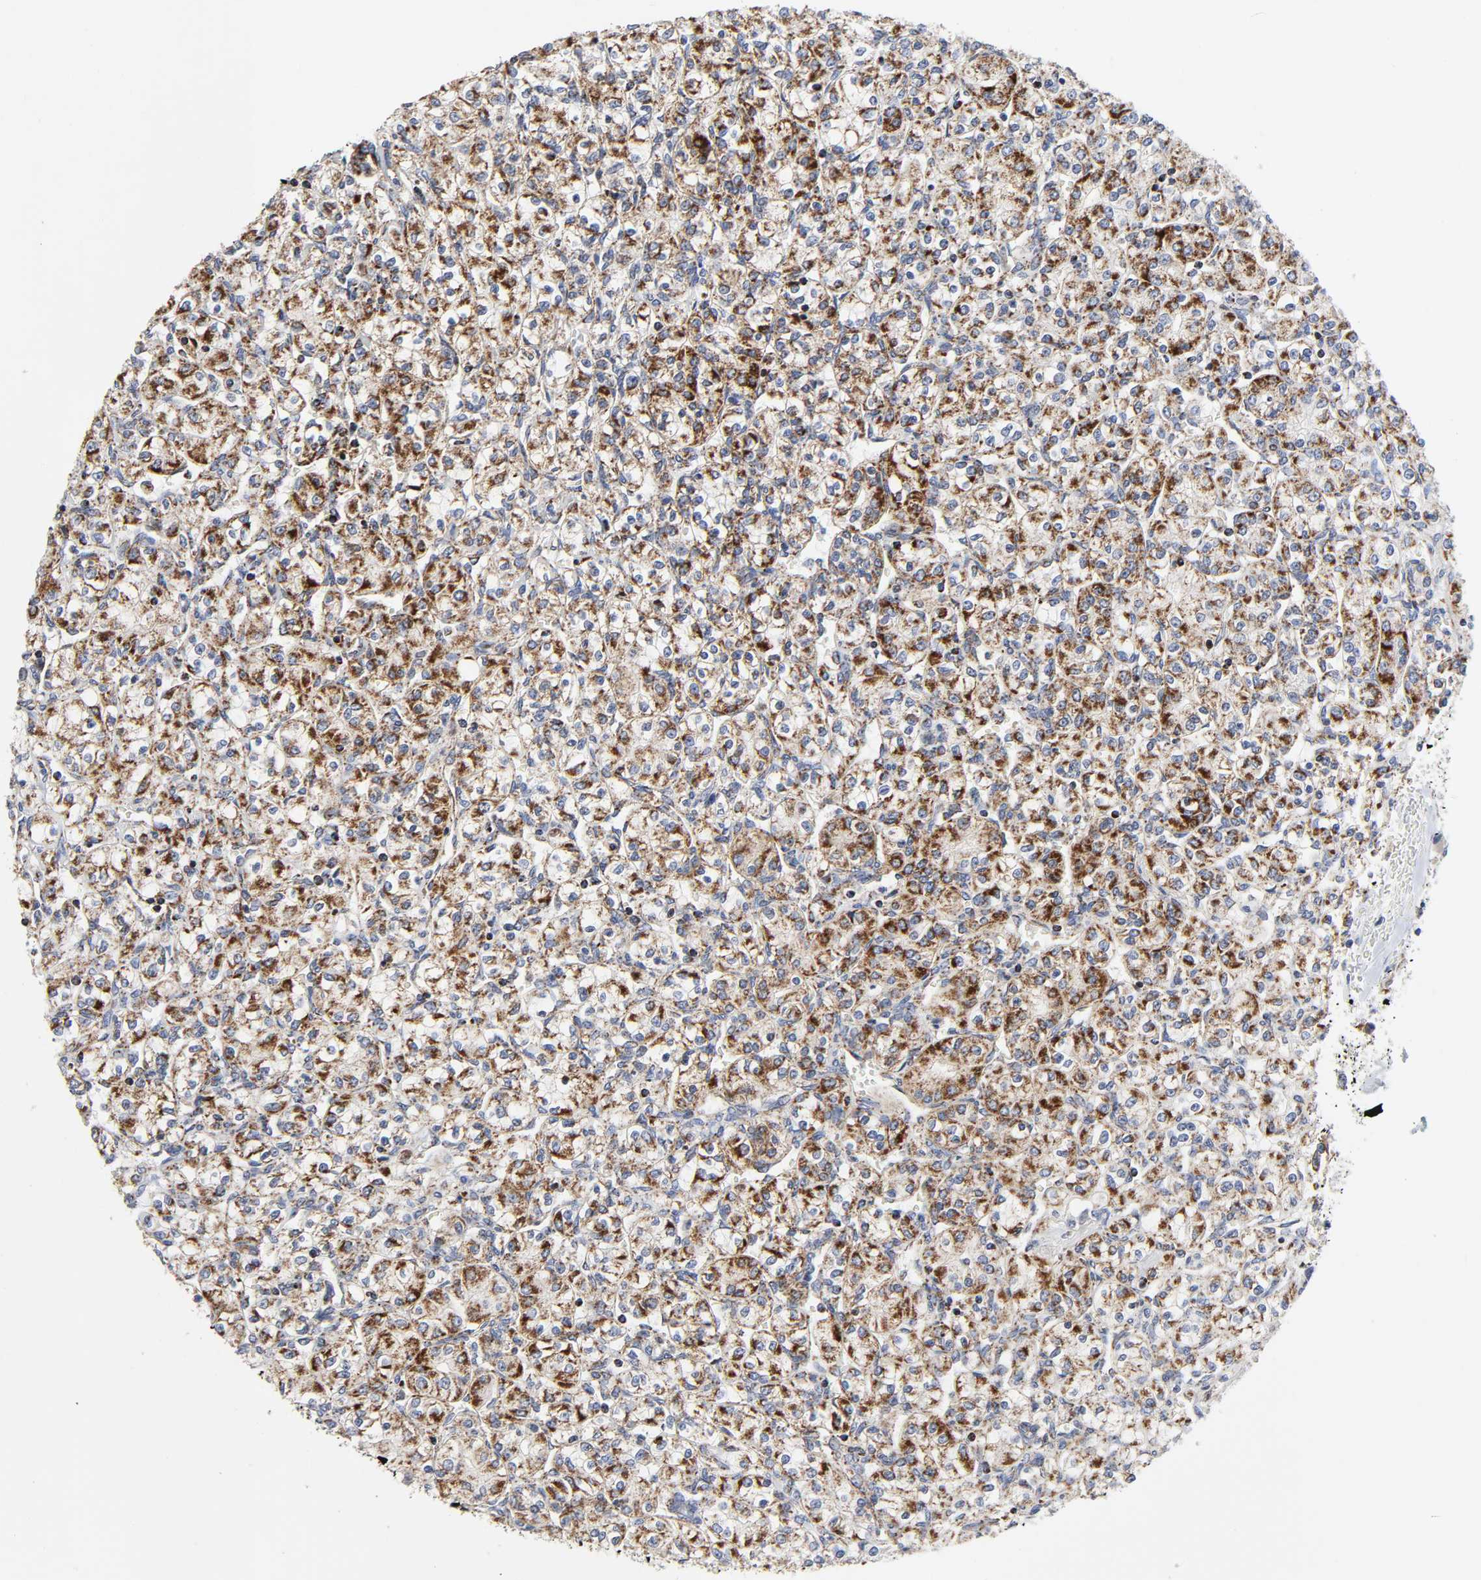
{"staining": {"intensity": "moderate", "quantity": ">75%", "location": "cytoplasmic/membranous"}, "tissue": "renal cancer", "cell_type": "Tumor cells", "image_type": "cancer", "snomed": [{"axis": "morphology", "description": "Adenocarcinoma, NOS"}, {"axis": "topography", "description": "Kidney"}], "caption": "Approximately >75% of tumor cells in renal cancer (adenocarcinoma) display moderate cytoplasmic/membranous protein positivity as visualized by brown immunohistochemical staining.", "gene": "AOPEP", "patient": {"sex": "male", "age": 77}}